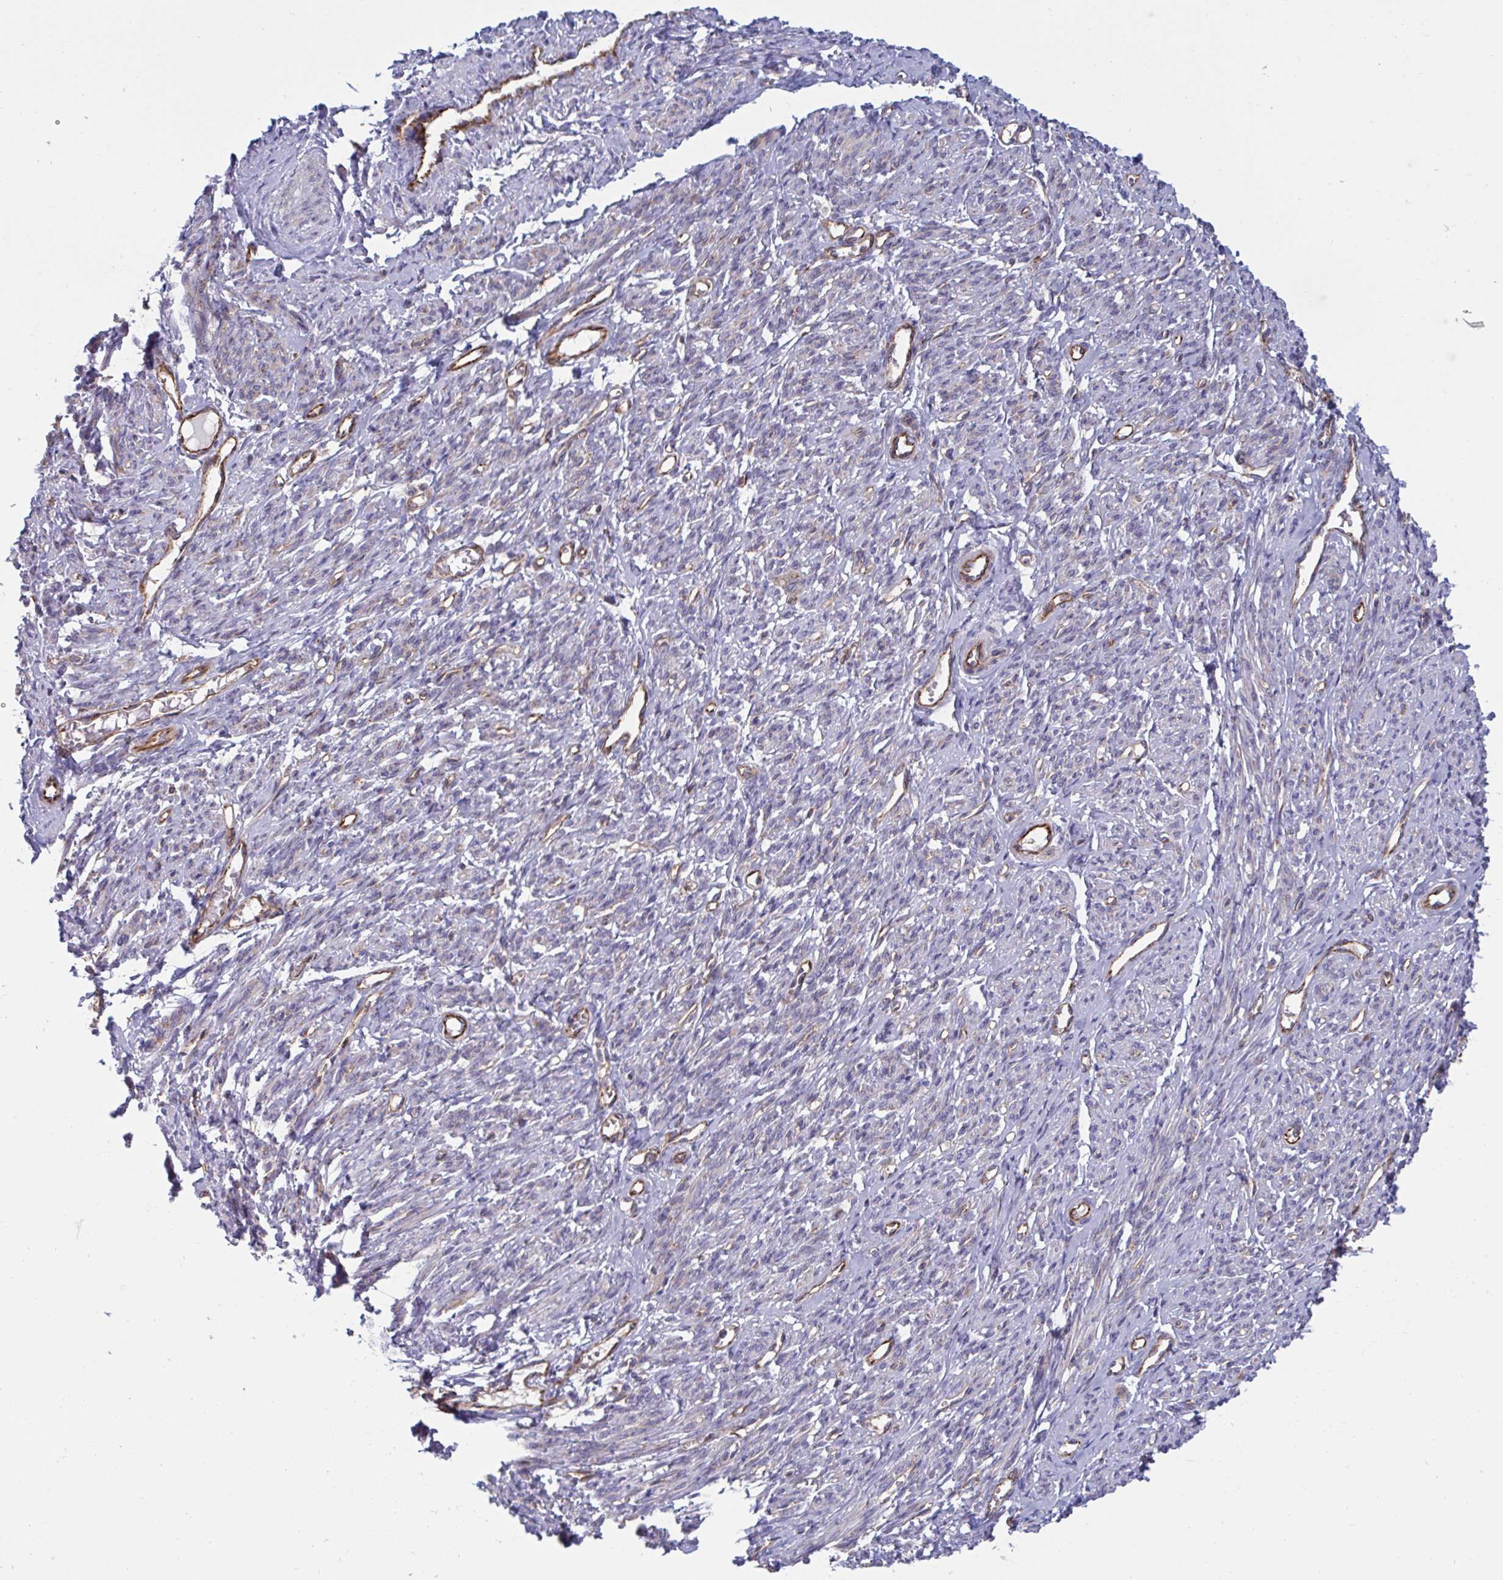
{"staining": {"intensity": "weak", "quantity": "25%-75%", "location": "cytoplasmic/membranous"}, "tissue": "smooth muscle", "cell_type": "Smooth muscle cells", "image_type": "normal", "snomed": [{"axis": "morphology", "description": "Normal tissue, NOS"}, {"axis": "topography", "description": "Smooth muscle"}], "caption": "Weak cytoplasmic/membranous staining is seen in about 25%-75% of smooth muscle cells in unremarkable smooth muscle.", "gene": "SLC9A6", "patient": {"sex": "female", "age": 65}}